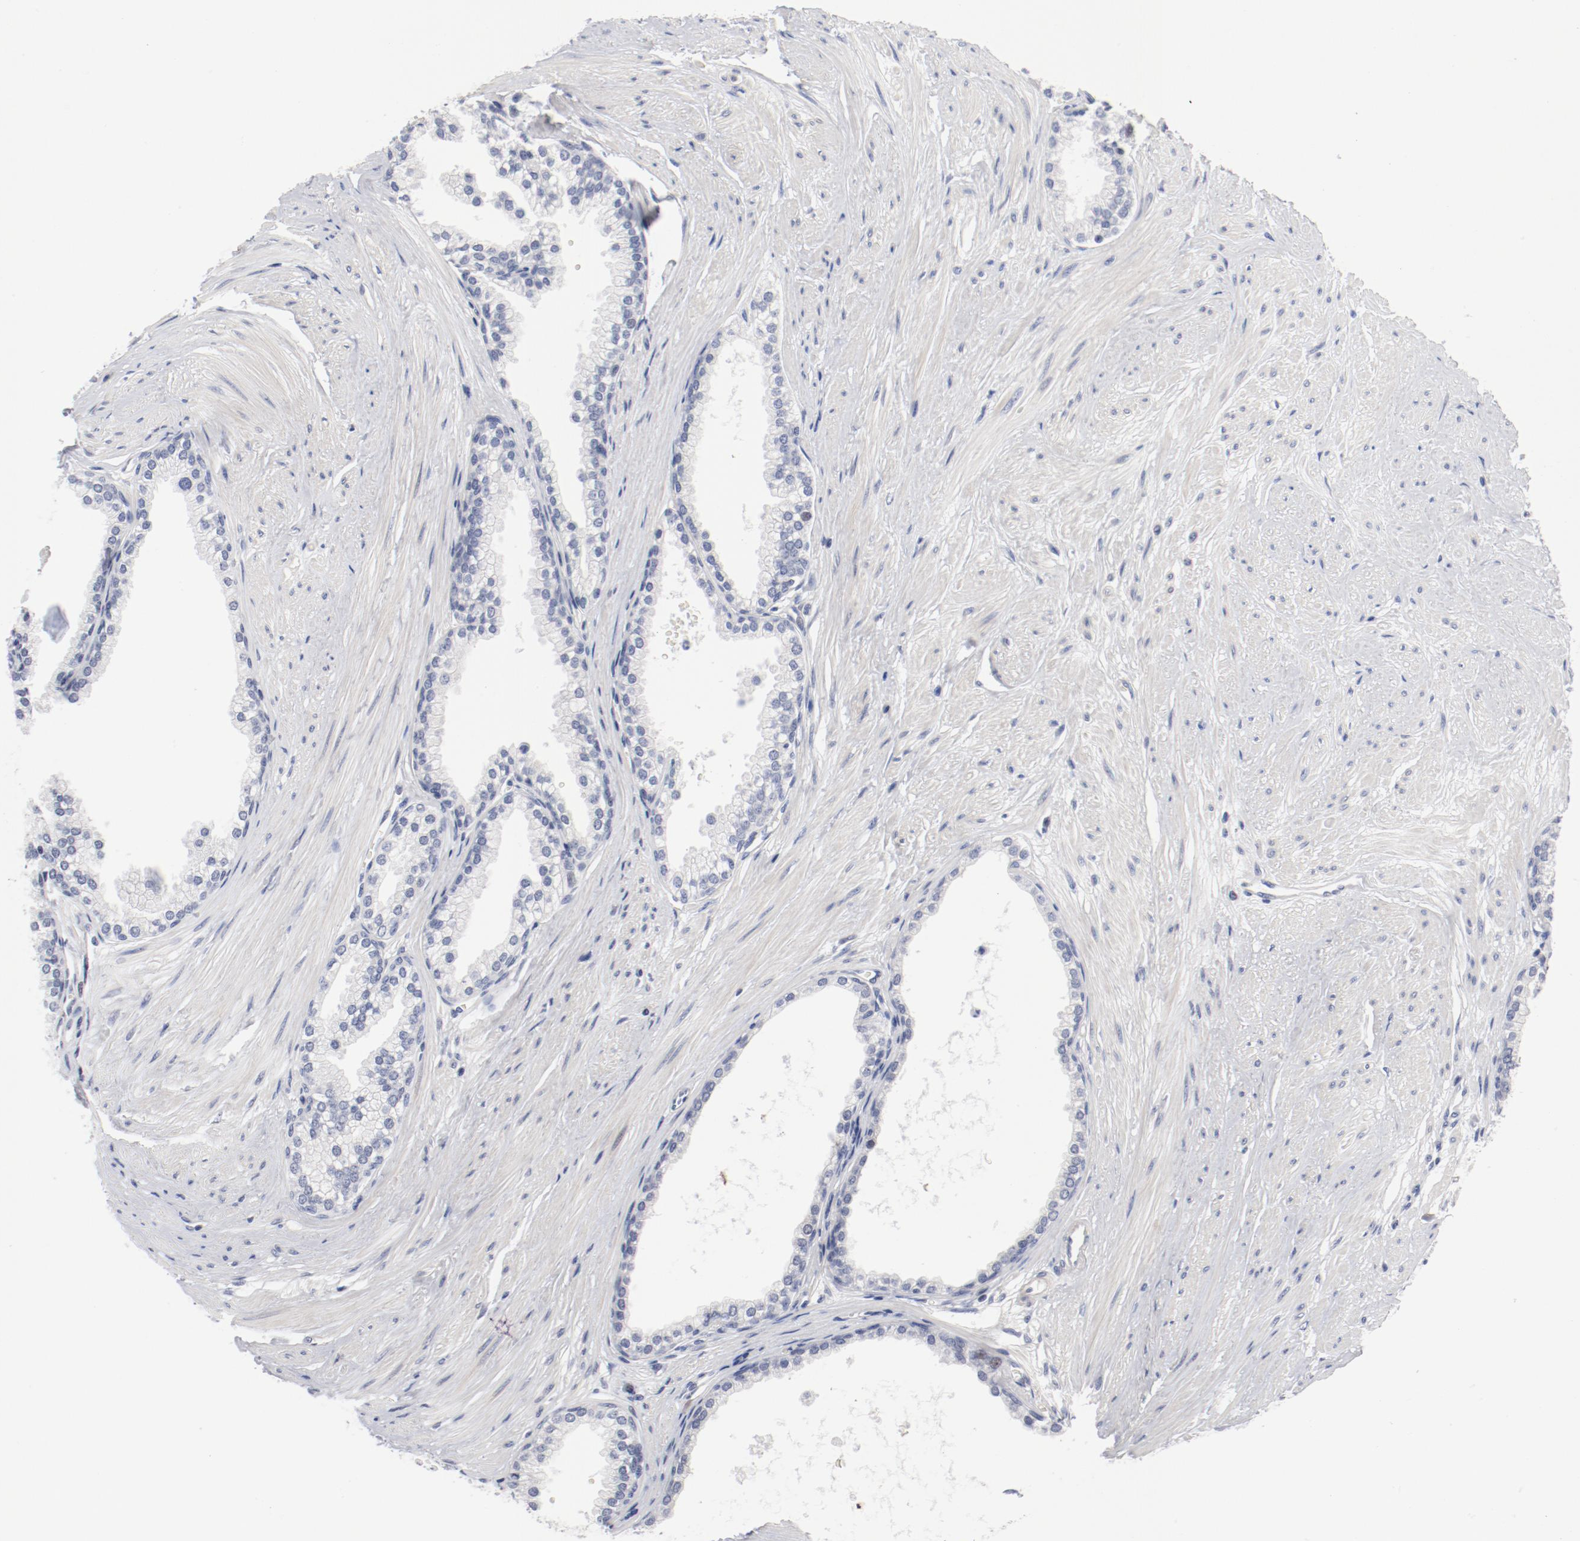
{"staining": {"intensity": "negative", "quantity": "none", "location": "none"}, "tissue": "prostate", "cell_type": "Glandular cells", "image_type": "normal", "snomed": [{"axis": "morphology", "description": "Normal tissue, NOS"}, {"axis": "topography", "description": "Prostate"}], "caption": "Protein analysis of benign prostate displays no significant staining in glandular cells. (DAB (3,3'-diaminobenzidine) immunohistochemistry (IHC), high magnification).", "gene": "KCNK13", "patient": {"sex": "male", "age": 64}}